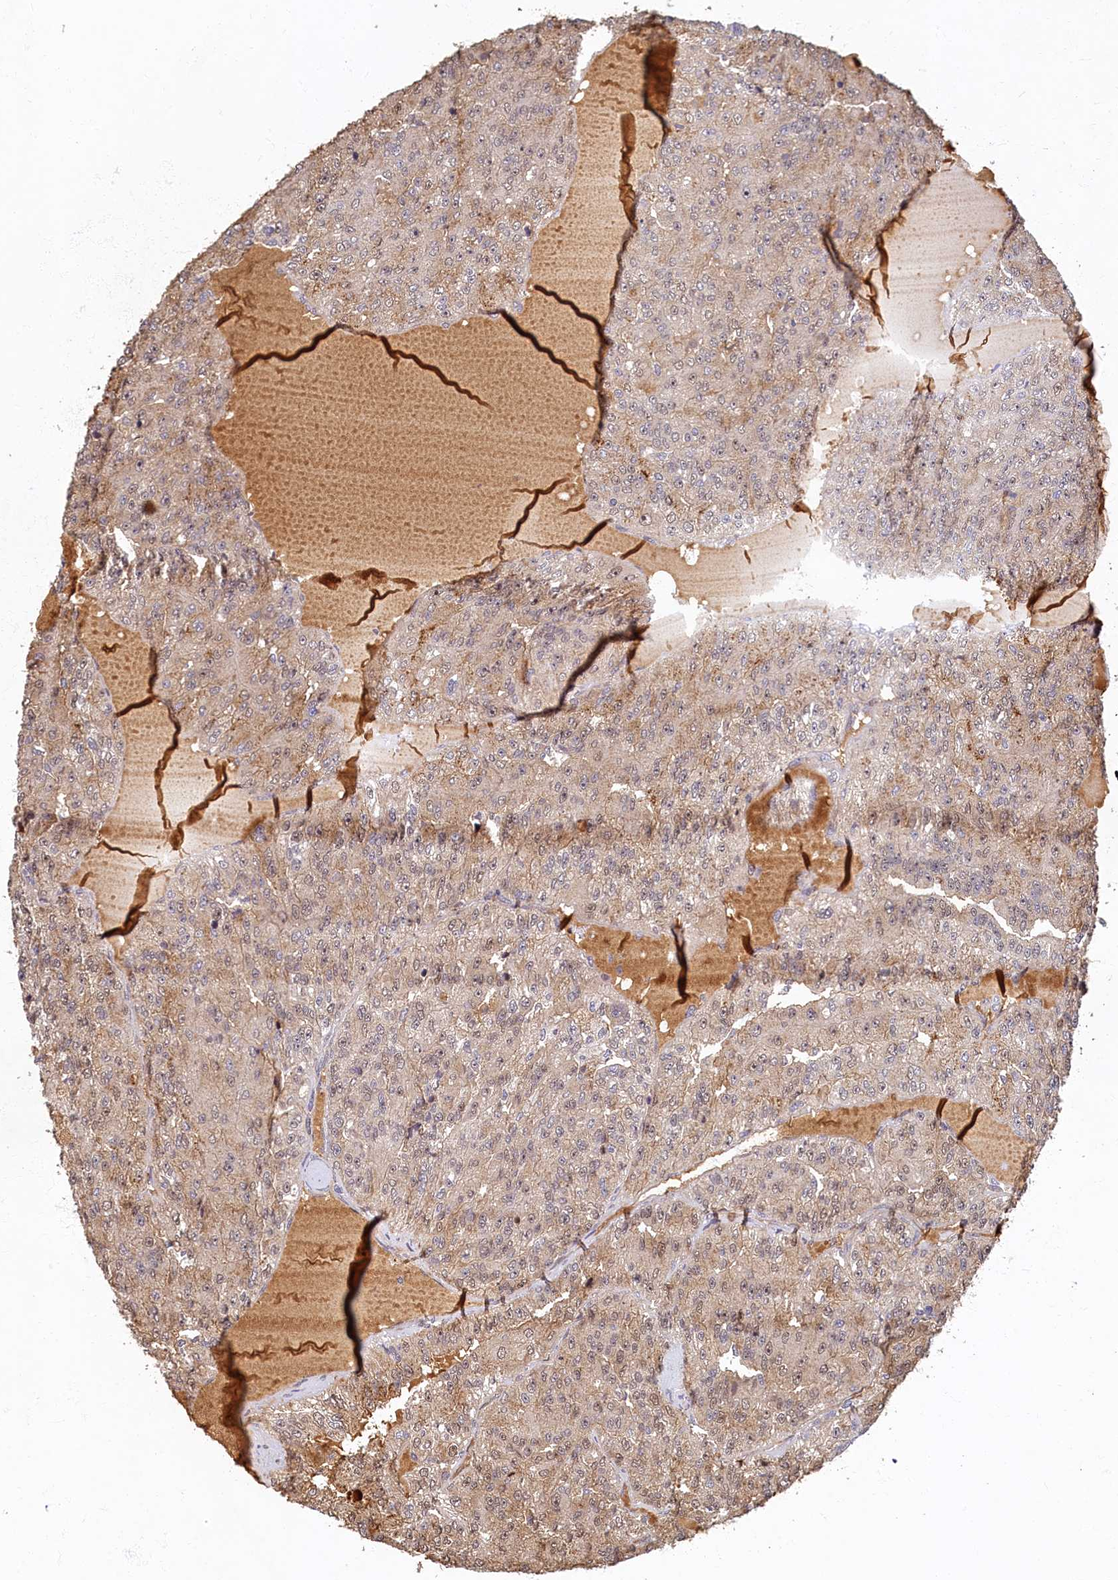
{"staining": {"intensity": "moderate", "quantity": "25%-75%", "location": "cytoplasmic/membranous,nuclear"}, "tissue": "renal cancer", "cell_type": "Tumor cells", "image_type": "cancer", "snomed": [{"axis": "morphology", "description": "Adenocarcinoma, NOS"}, {"axis": "topography", "description": "Kidney"}], "caption": "Moderate cytoplasmic/membranous and nuclear protein positivity is present in about 25%-75% of tumor cells in renal adenocarcinoma. (Stains: DAB (3,3'-diaminobenzidine) in brown, nuclei in blue, Microscopy: brightfield microscopy at high magnification).", "gene": "LCMT2", "patient": {"sex": "female", "age": 63}}